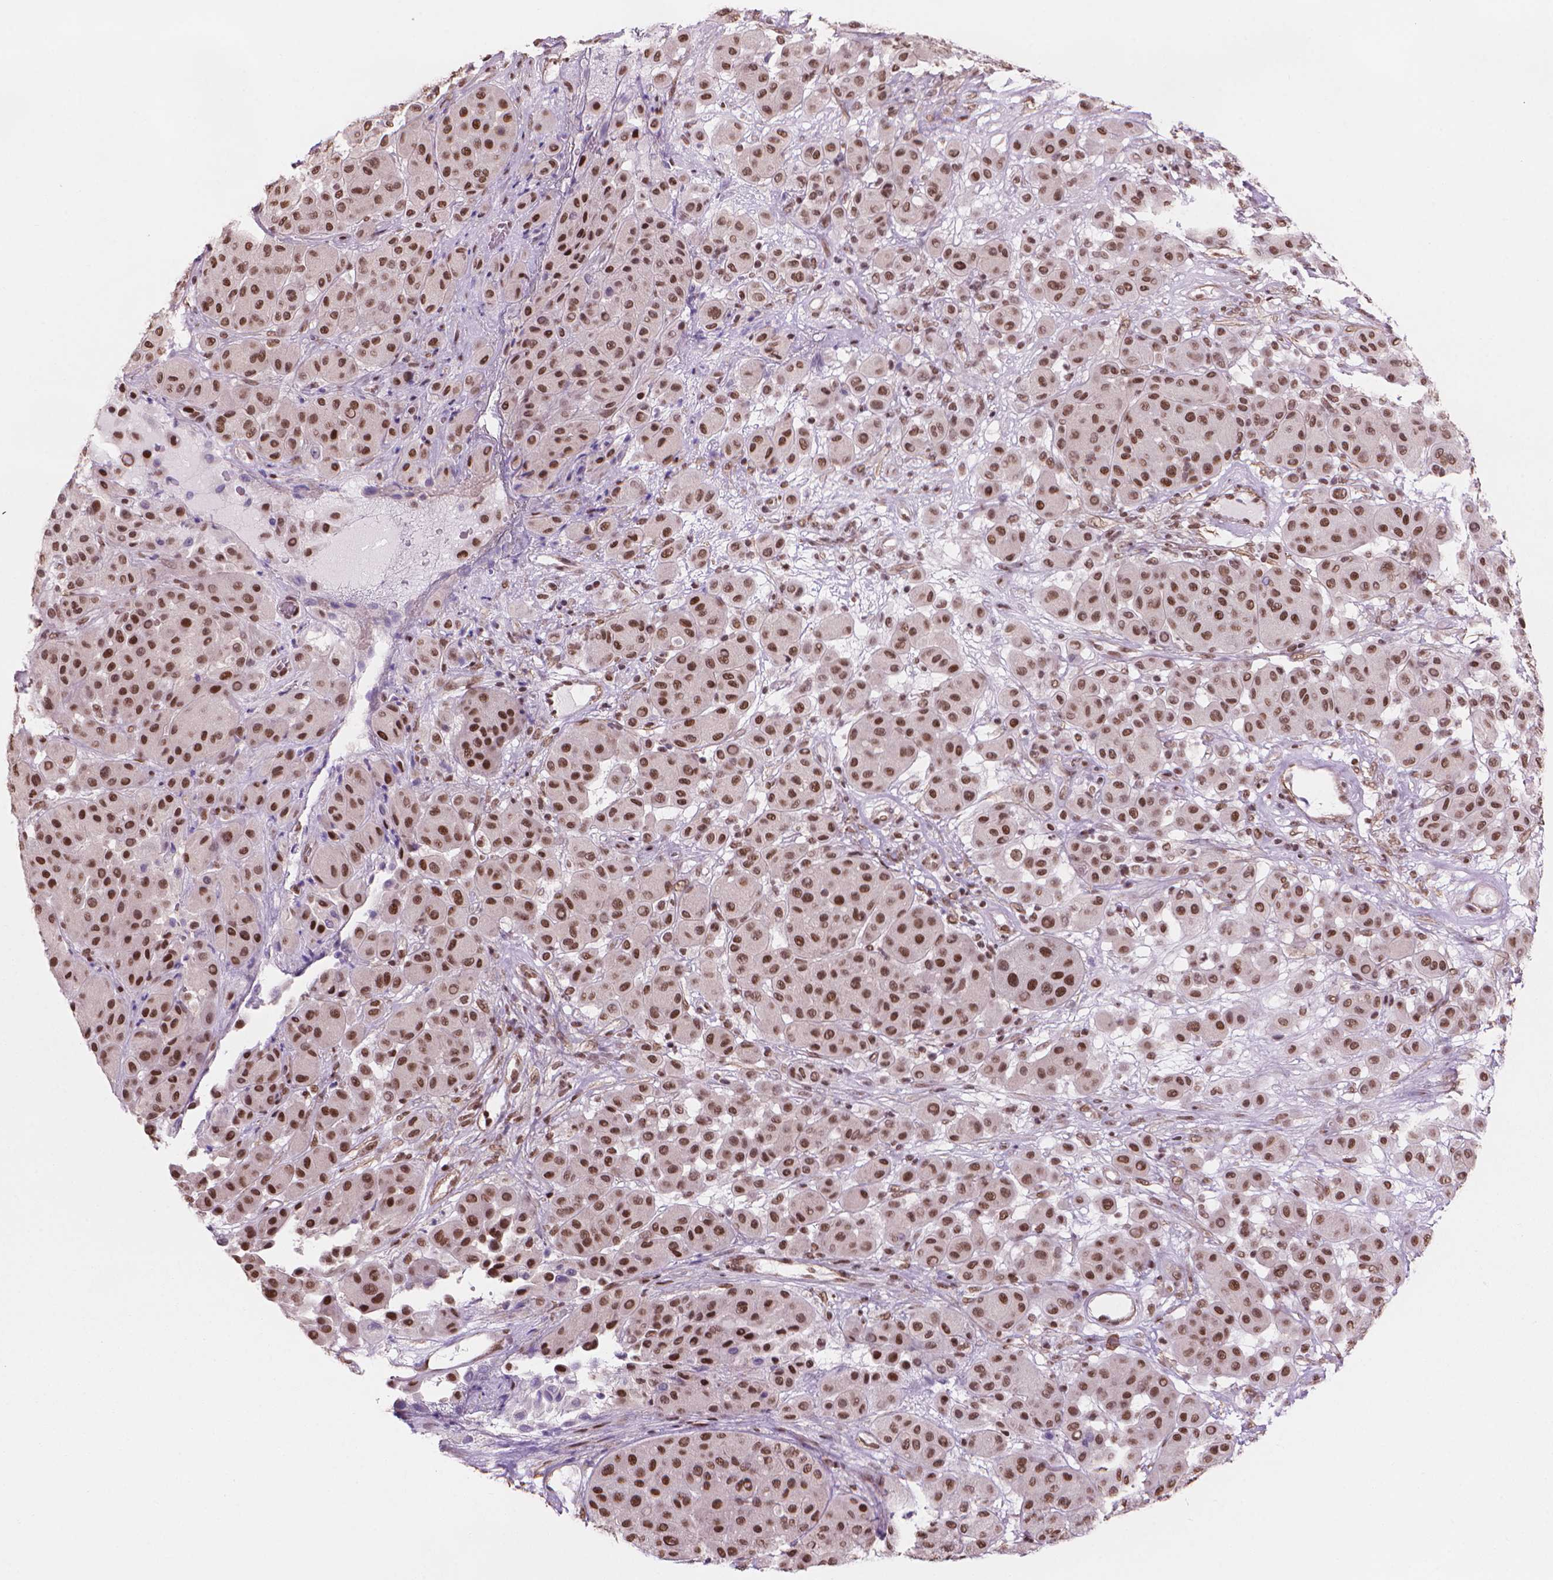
{"staining": {"intensity": "moderate", "quantity": ">75%", "location": "nuclear"}, "tissue": "melanoma", "cell_type": "Tumor cells", "image_type": "cancer", "snomed": [{"axis": "morphology", "description": "Malignant melanoma, Metastatic site"}, {"axis": "topography", "description": "Smooth muscle"}], "caption": "A brown stain highlights moderate nuclear positivity of a protein in malignant melanoma (metastatic site) tumor cells. (brown staining indicates protein expression, while blue staining denotes nuclei).", "gene": "HOXD4", "patient": {"sex": "male", "age": 41}}